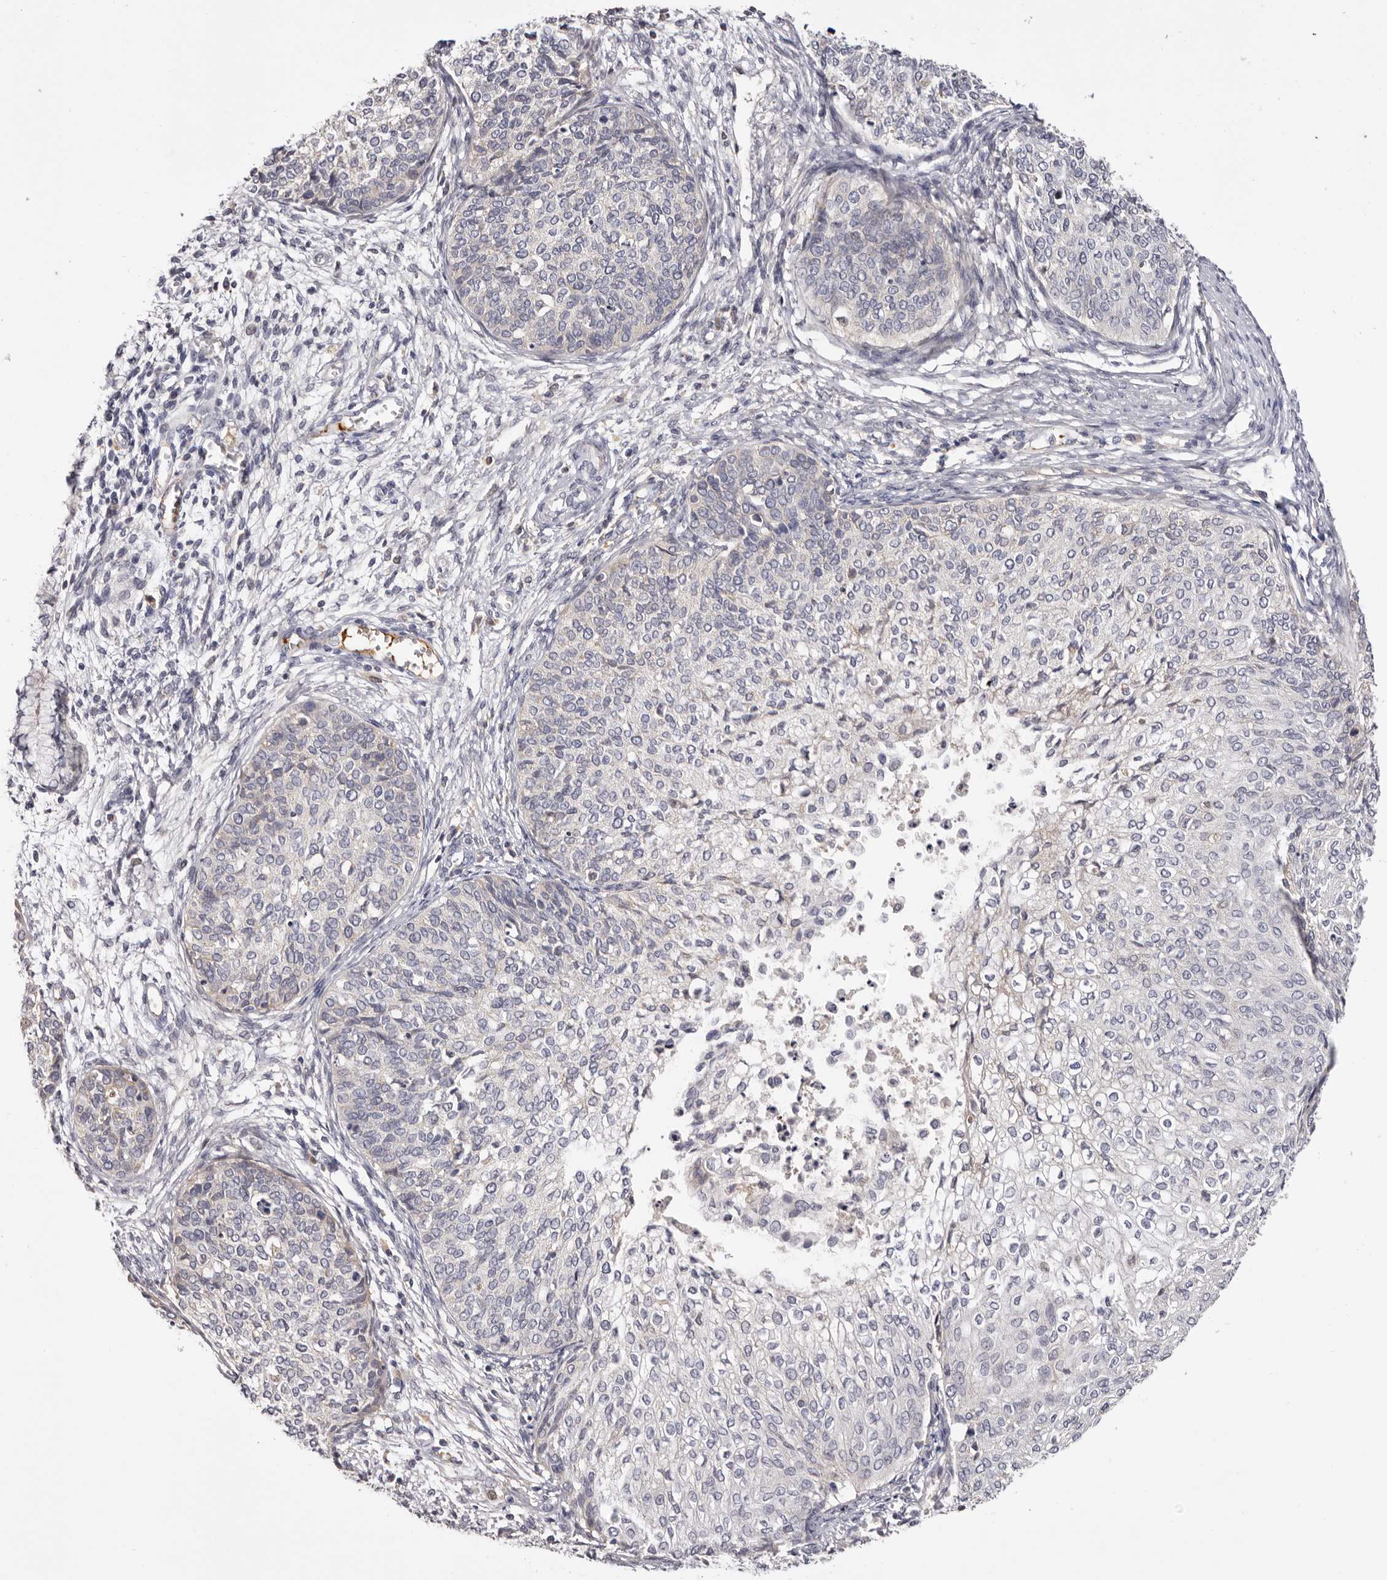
{"staining": {"intensity": "negative", "quantity": "none", "location": "none"}, "tissue": "cervical cancer", "cell_type": "Tumor cells", "image_type": "cancer", "snomed": [{"axis": "morphology", "description": "Squamous cell carcinoma, NOS"}, {"axis": "topography", "description": "Cervix"}], "caption": "There is no significant staining in tumor cells of cervical cancer.", "gene": "LMLN", "patient": {"sex": "female", "age": 37}}